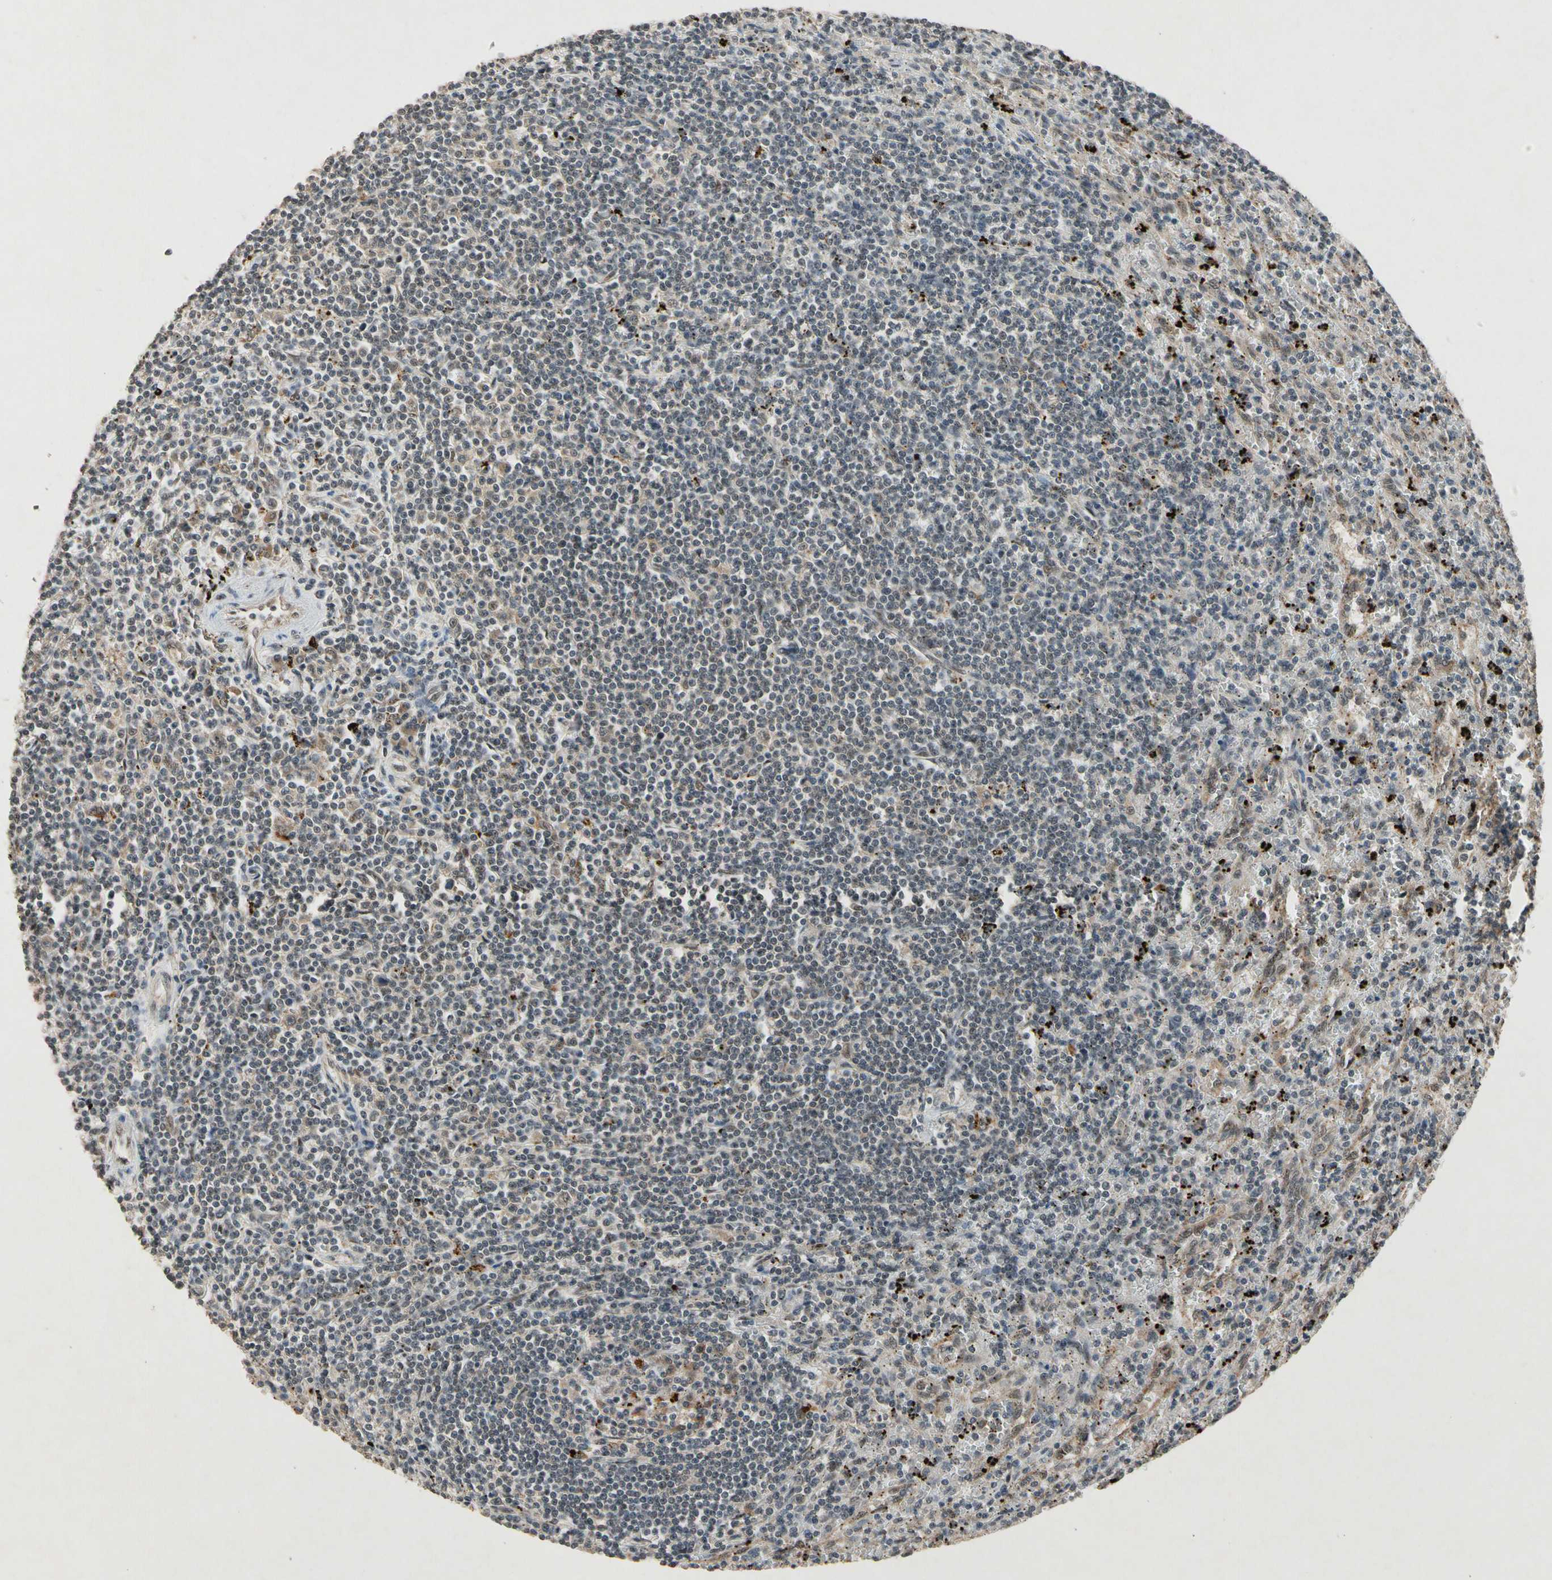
{"staining": {"intensity": "weak", "quantity": "25%-75%", "location": "nuclear"}, "tissue": "lymphoma", "cell_type": "Tumor cells", "image_type": "cancer", "snomed": [{"axis": "morphology", "description": "Malignant lymphoma, non-Hodgkin's type, Low grade"}, {"axis": "topography", "description": "Spleen"}], "caption": "This histopathology image displays immunohistochemistry staining of human lymphoma, with low weak nuclear positivity in approximately 25%-75% of tumor cells.", "gene": "PML", "patient": {"sex": "male", "age": 76}}